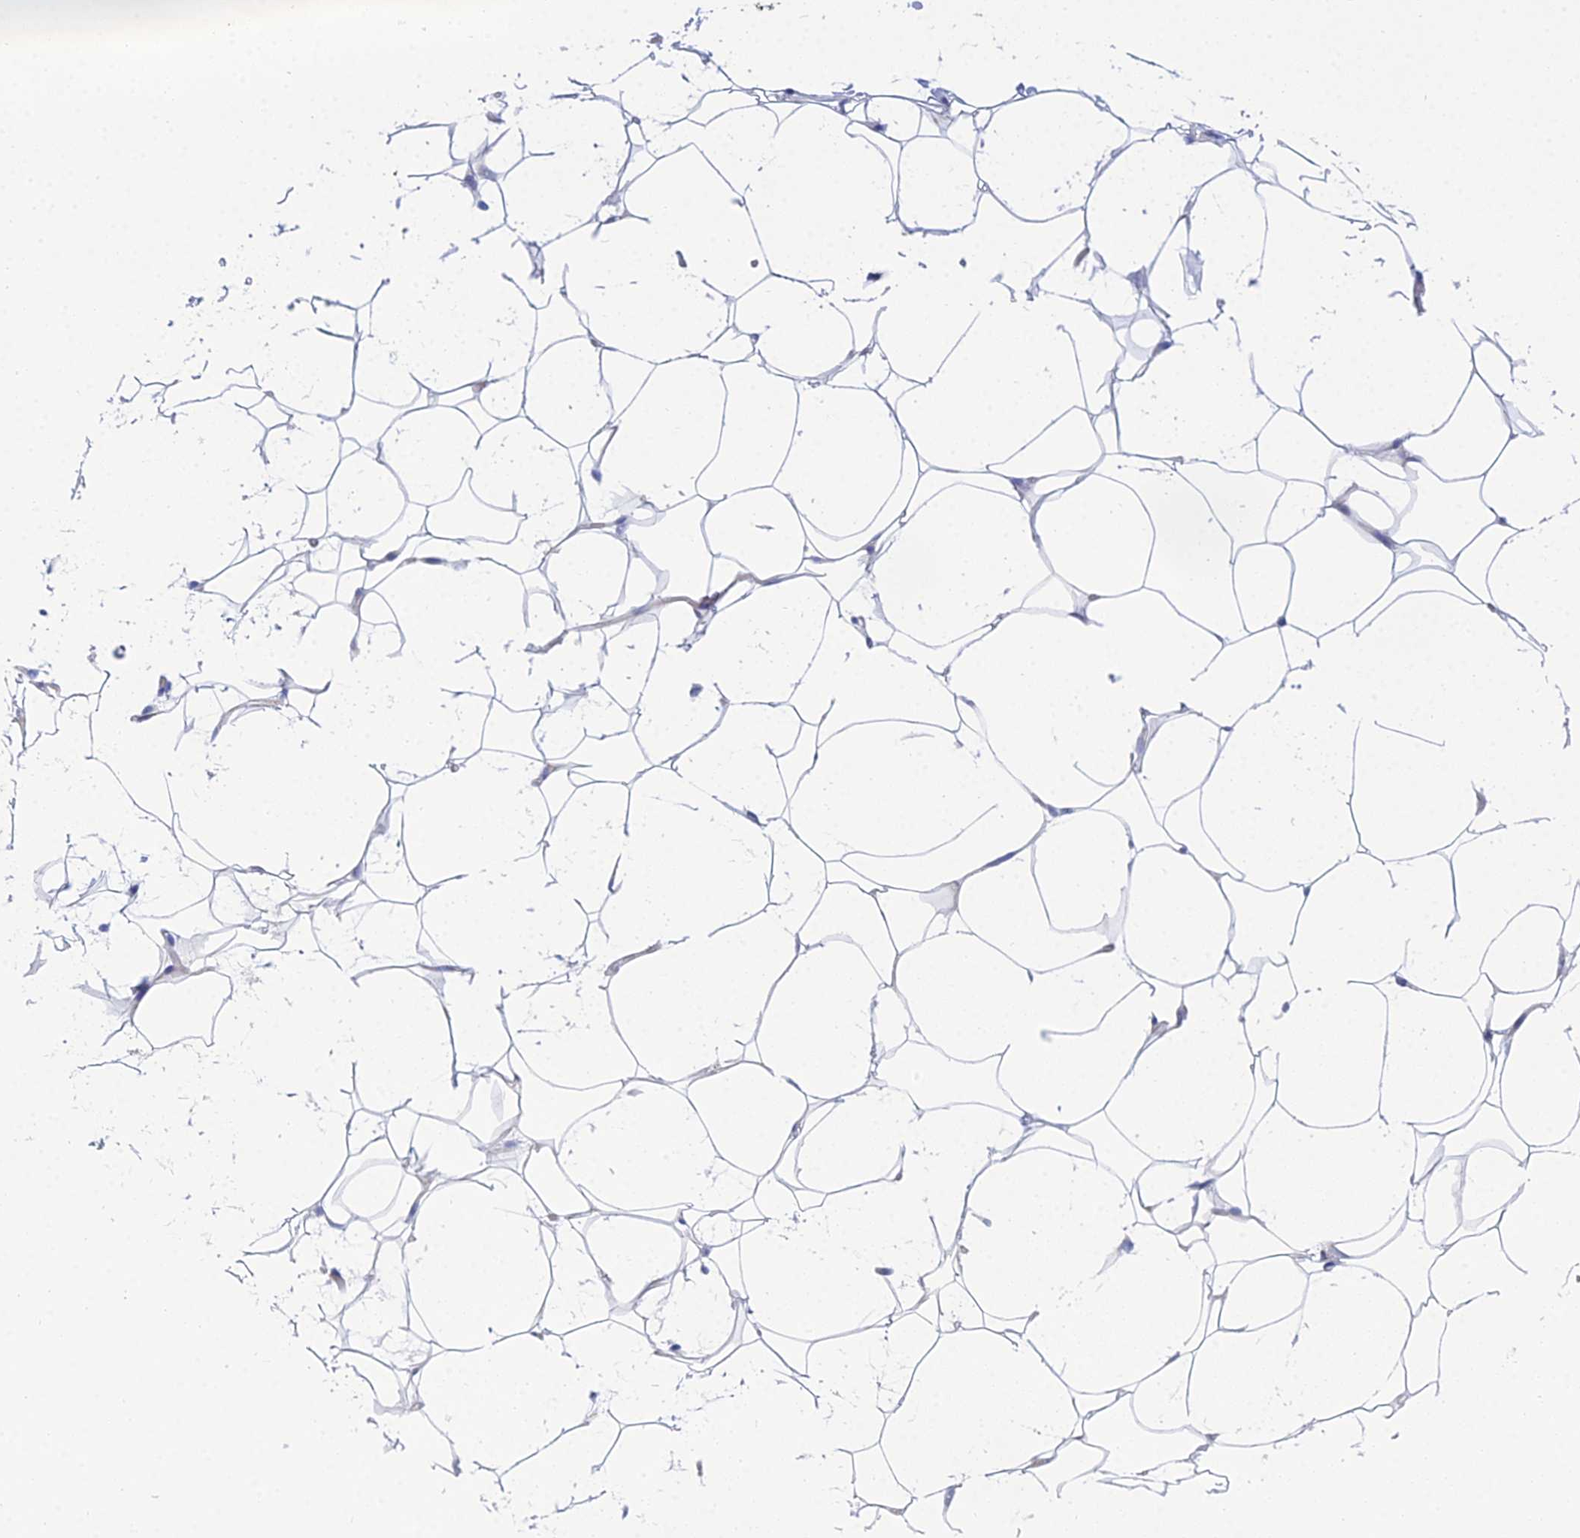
{"staining": {"intensity": "negative", "quantity": "none", "location": "none"}, "tissue": "adipose tissue", "cell_type": "Adipocytes", "image_type": "normal", "snomed": [{"axis": "morphology", "description": "Normal tissue, NOS"}, {"axis": "topography", "description": "Breast"}], "caption": "This is a photomicrograph of IHC staining of normal adipose tissue, which shows no positivity in adipocytes. Nuclei are stained in blue.", "gene": "PRR13", "patient": {"sex": "female", "age": 26}}